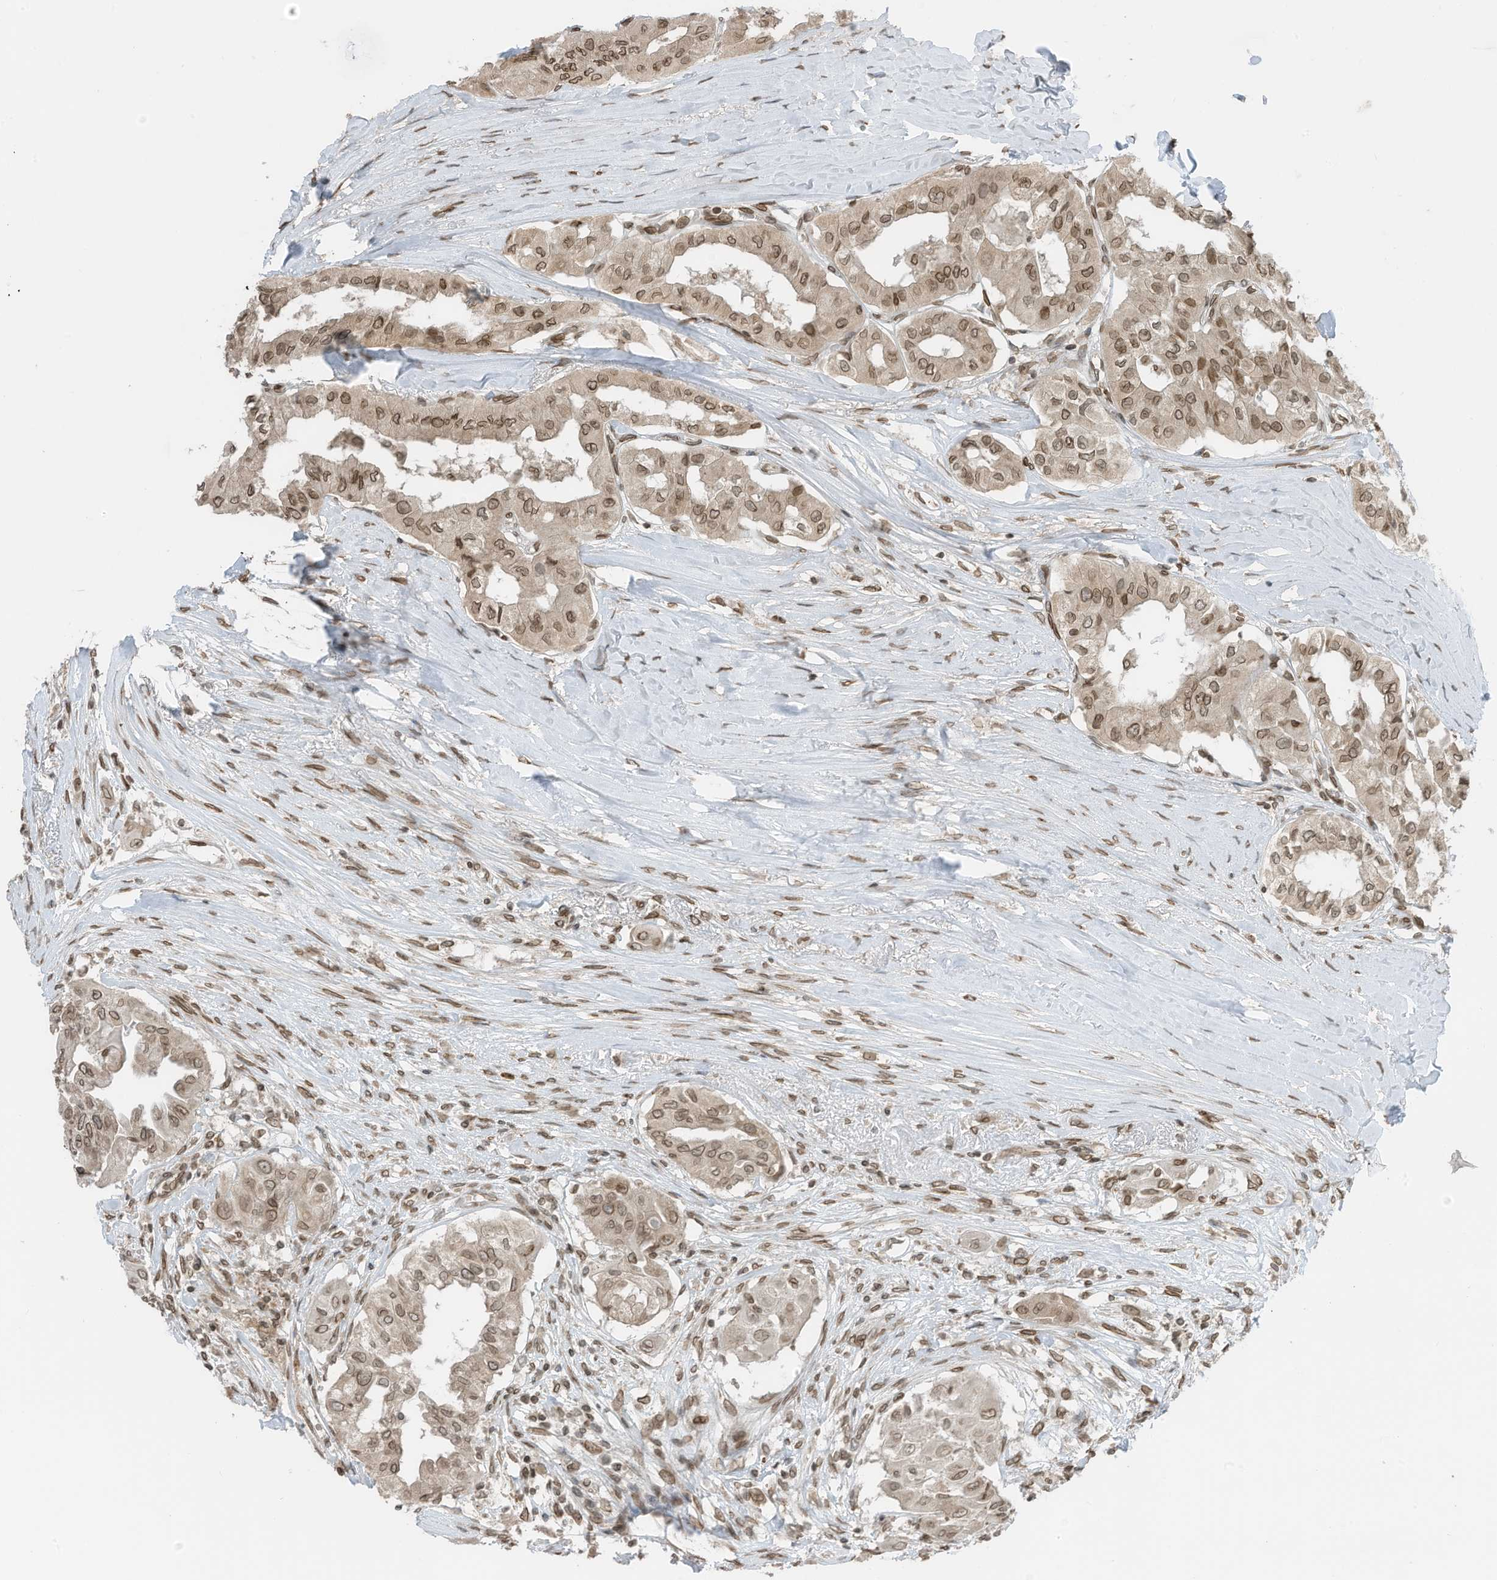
{"staining": {"intensity": "moderate", "quantity": ">75%", "location": "cytoplasmic/membranous,nuclear"}, "tissue": "thyroid cancer", "cell_type": "Tumor cells", "image_type": "cancer", "snomed": [{"axis": "morphology", "description": "Papillary adenocarcinoma, NOS"}, {"axis": "topography", "description": "Thyroid gland"}], "caption": "Immunohistochemistry image of neoplastic tissue: thyroid cancer stained using immunohistochemistry (IHC) demonstrates medium levels of moderate protein expression localized specifically in the cytoplasmic/membranous and nuclear of tumor cells, appearing as a cytoplasmic/membranous and nuclear brown color.", "gene": "RABL3", "patient": {"sex": "female", "age": 59}}